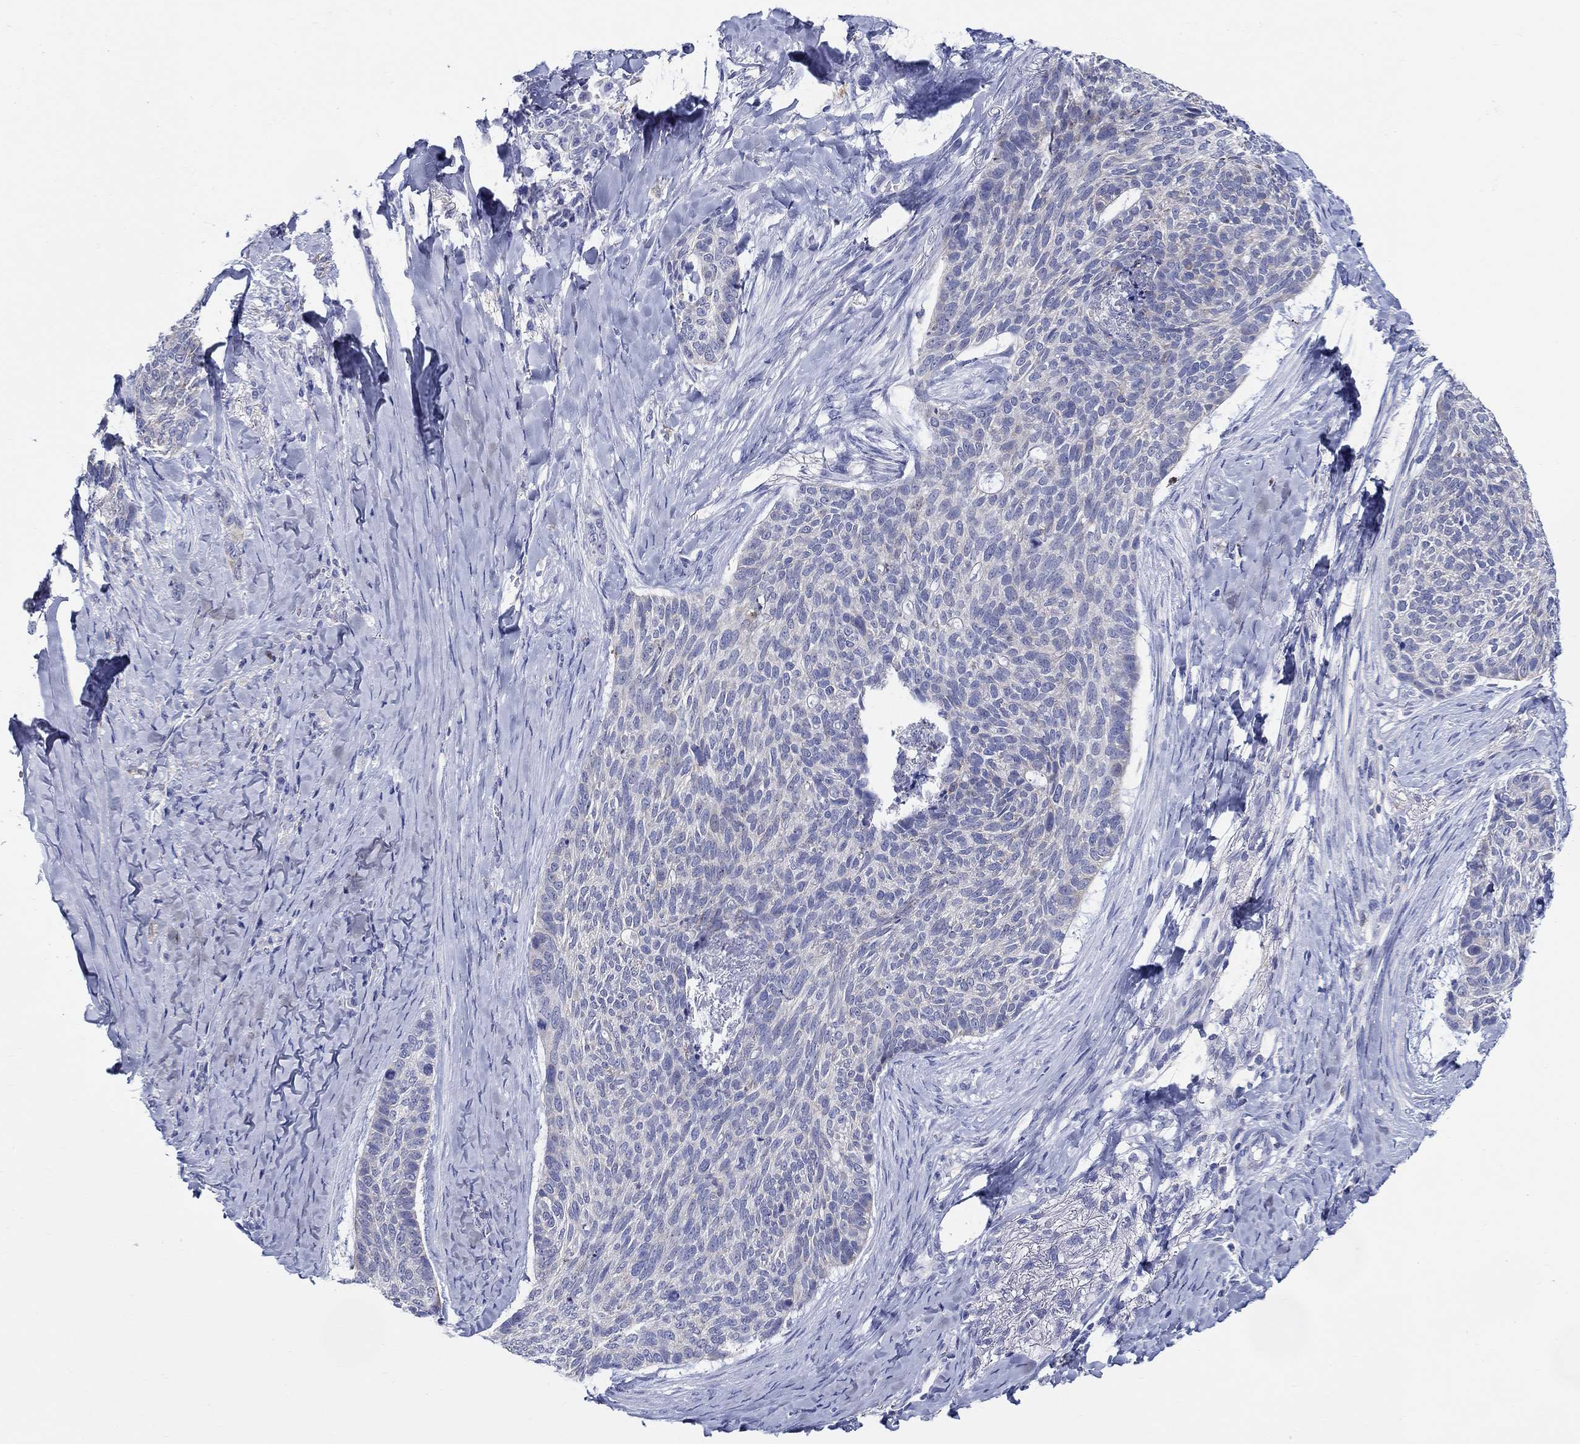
{"staining": {"intensity": "negative", "quantity": "none", "location": "none"}, "tissue": "skin cancer", "cell_type": "Tumor cells", "image_type": "cancer", "snomed": [{"axis": "morphology", "description": "Basal cell carcinoma"}, {"axis": "topography", "description": "Skin"}], "caption": "Skin cancer (basal cell carcinoma) stained for a protein using immunohistochemistry (IHC) shows no positivity tumor cells.", "gene": "RAP1GAP", "patient": {"sex": "female", "age": 69}}